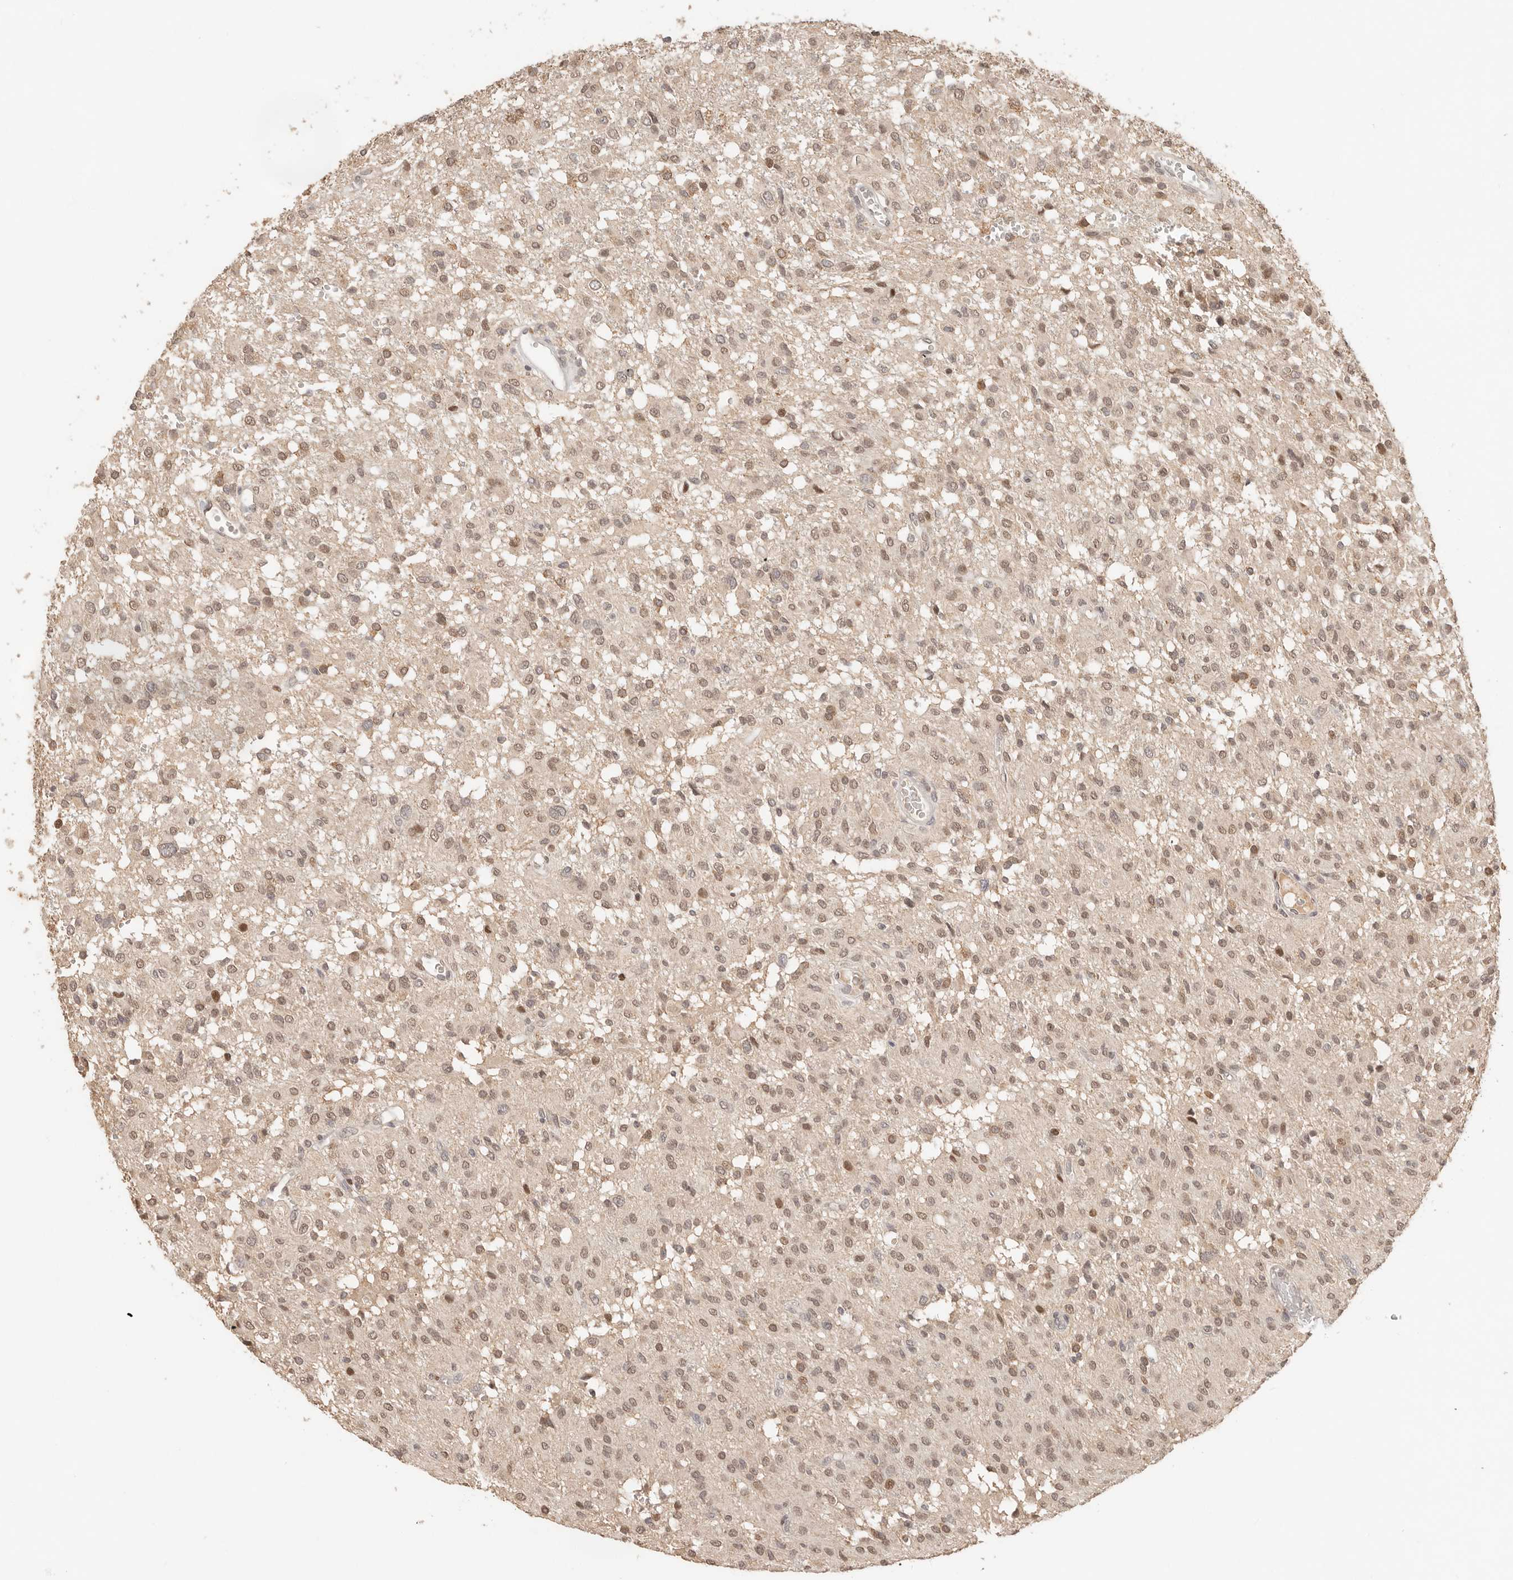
{"staining": {"intensity": "moderate", "quantity": ">75%", "location": "nuclear"}, "tissue": "glioma", "cell_type": "Tumor cells", "image_type": "cancer", "snomed": [{"axis": "morphology", "description": "Glioma, malignant, High grade"}, {"axis": "topography", "description": "Brain"}], "caption": "Immunohistochemistry image of human glioma stained for a protein (brown), which displays medium levels of moderate nuclear expression in approximately >75% of tumor cells.", "gene": "NPAS2", "patient": {"sex": "female", "age": 59}}